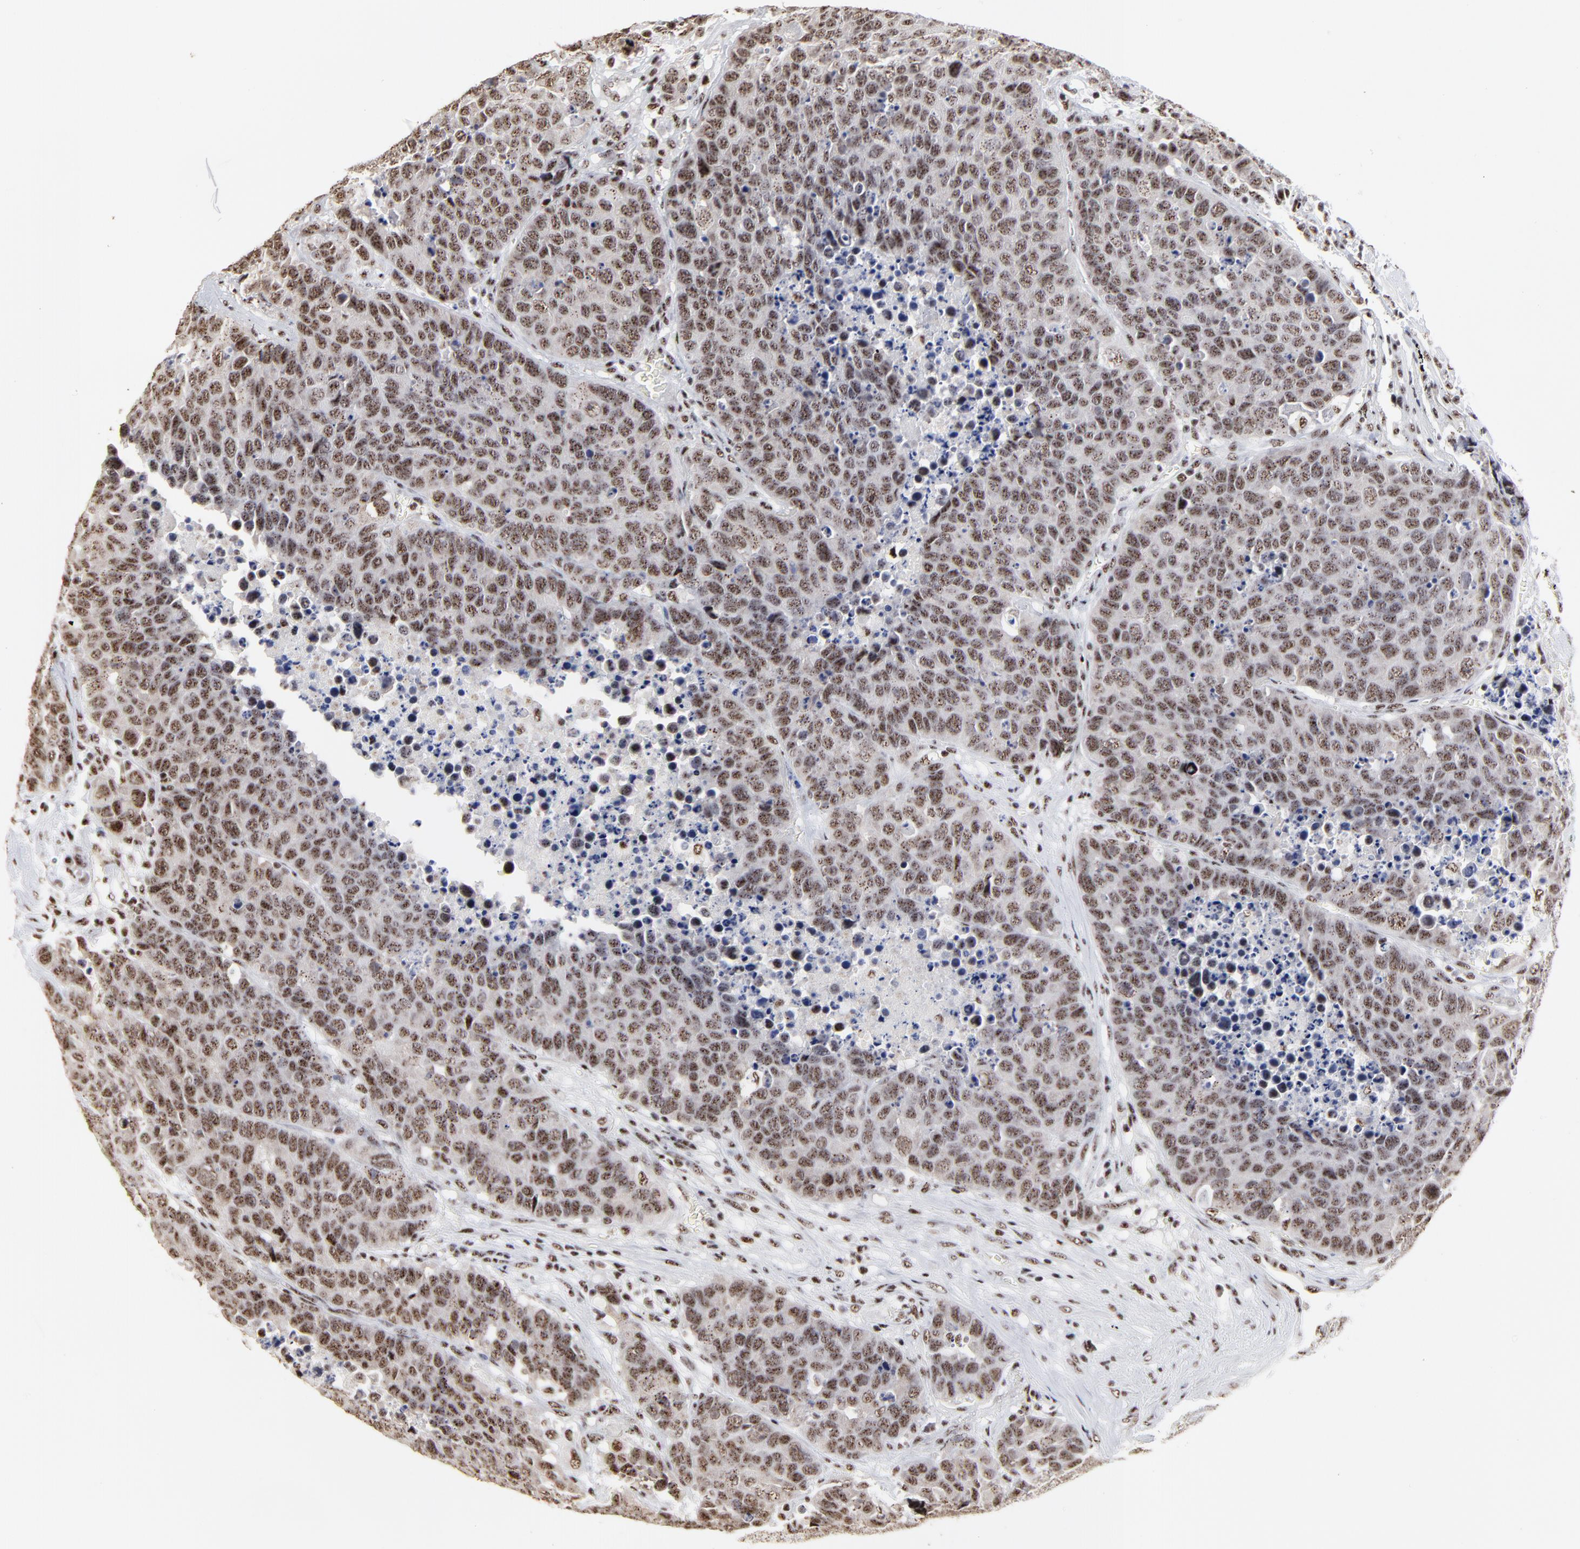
{"staining": {"intensity": "weak", "quantity": ">75%", "location": "nuclear"}, "tissue": "carcinoid", "cell_type": "Tumor cells", "image_type": "cancer", "snomed": [{"axis": "morphology", "description": "Carcinoid, malignant, NOS"}, {"axis": "topography", "description": "Lung"}], "caption": "Tumor cells show low levels of weak nuclear staining in approximately >75% of cells in malignant carcinoid.", "gene": "MBD4", "patient": {"sex": "male", "age": 60}}